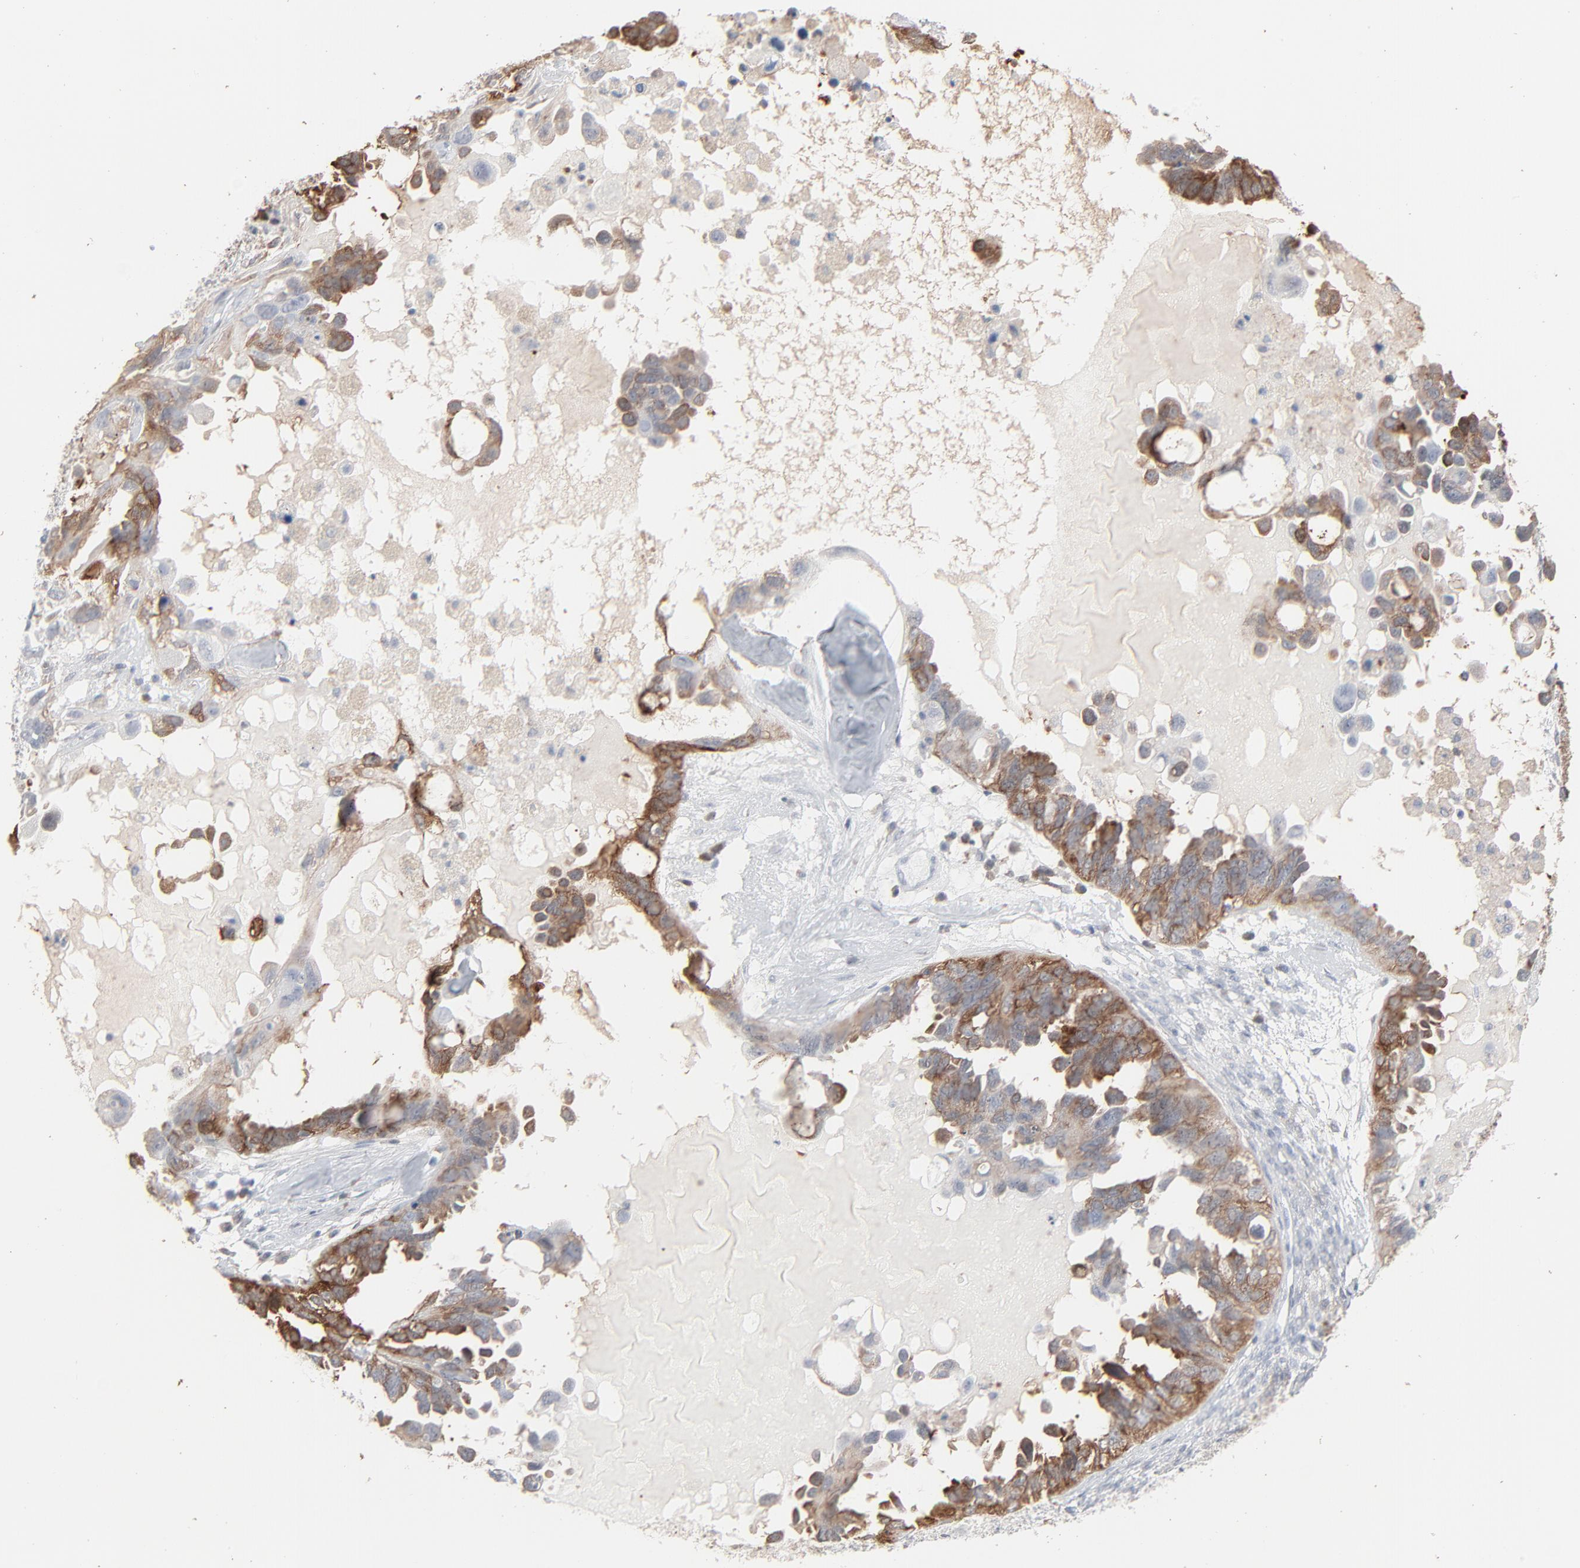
{"staining": {"intensity": "moderate", "quantity": "25%-75%", "location": "cytoplasmic/membranous"}, "tissue": "ovarian cancer", "cell_type": "Tumor cells", "image_type": "cancer", "snomed": [{"axis": "morphology", "description": "Cystadenocarcinoma, serous, NOS"}, {"axis": "topography", "description": "Ovary"}], "caption": "Ovarian cancer (serous cystadenocarcinoma) stained for a protein shows moderate cytoplasmic/membranous positivity in tumor cells.", "gene": "PHGDH", "patient": {"sex": "female", "age": 82}}